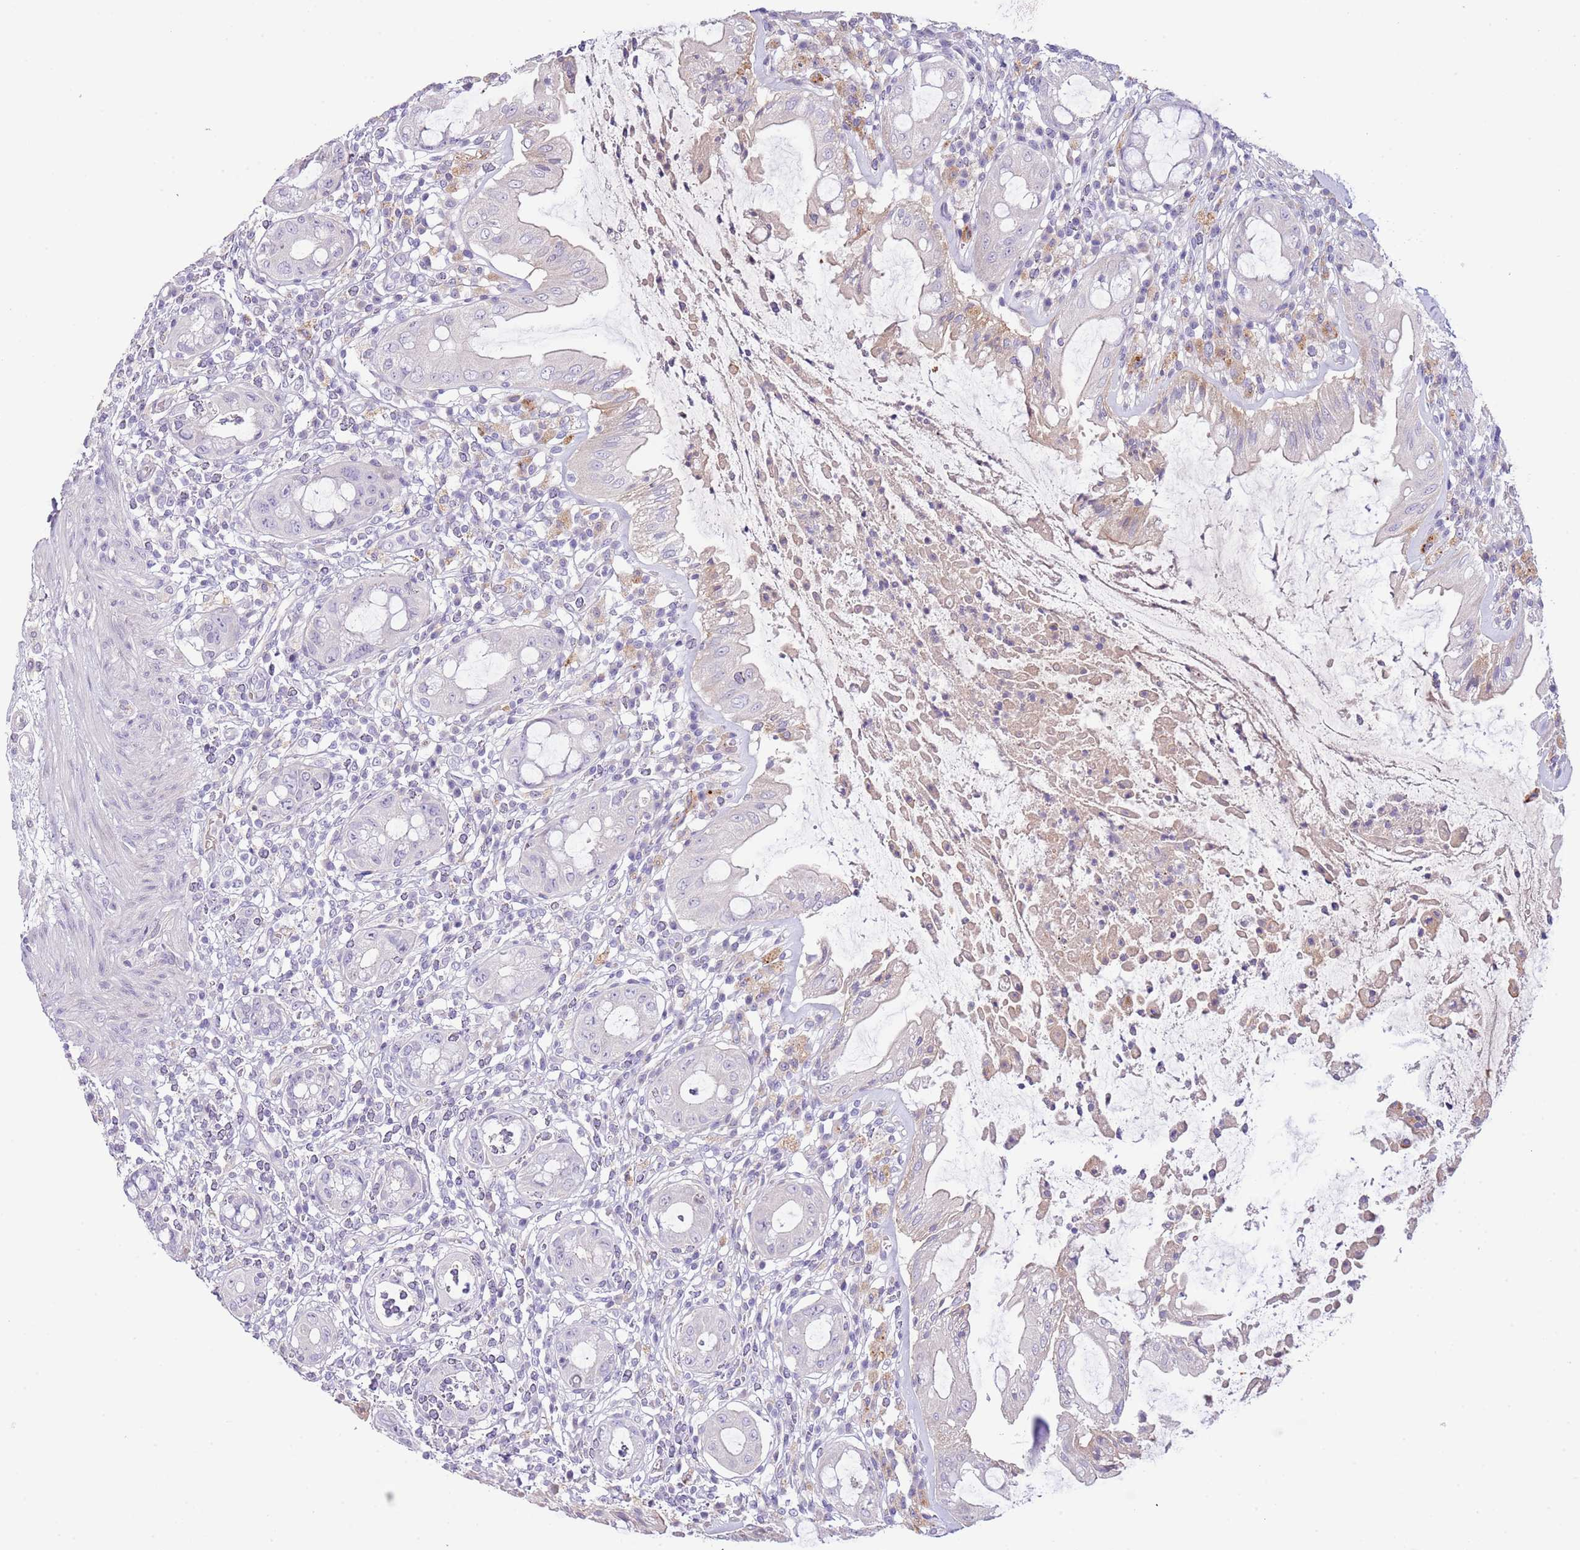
{"staining": {"intensity": "weak", "quantity": "<25%", "location": "cytoplasmic/membranous"}, "tissue": "rectum", "cell_type": "Glandular cells", "image_type": "normal", "snomed": [{"axis": "morphology", "description": "Normal tissue, NOS"}, {"axis": "topography", "description": "Rectum"}], "caption": "Glandular cells are negative for brown protein staining in unremarkable rectum. (DAB (3,3'-diaminobenzidine) IHC visualized using brightfield microscopy, high magnification).", "gene": "ABHD17A", "patient": {"sex": "female", "age": 57}}